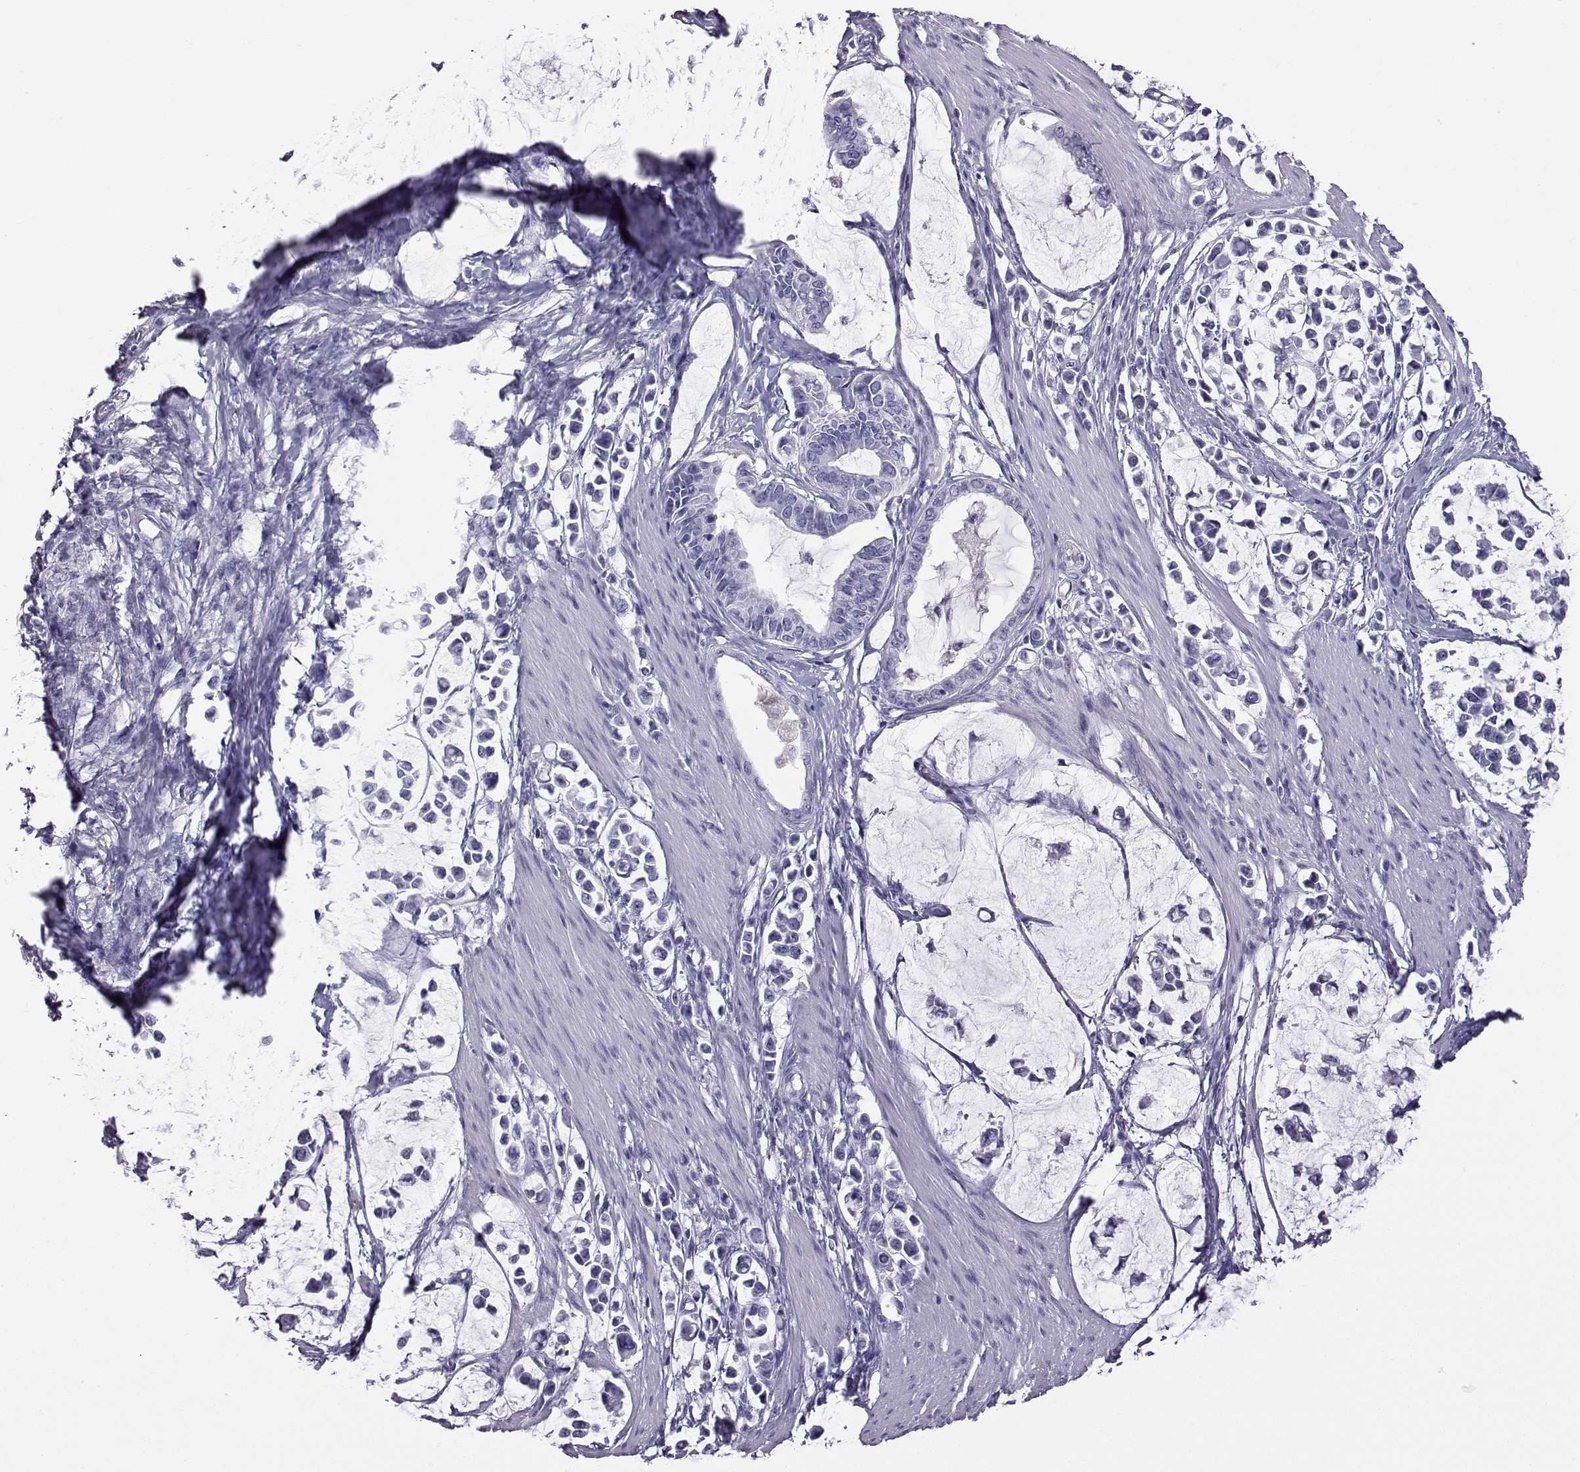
{"staining": {"intensity": "negative", "quantity": "none", "location": "none"}, "tissue": "stomach cancer", "cell_type": "Tumor cells", "image_type": "cancer", "snomed": [{"axis": "morphology", "description": "Adenocarcinoma, NOS"}, {"axis": "topography", "description": "Stomach"}], "caption": "High magnification brightfield microscopy of stomach cancer (adenocarcinoma) stained with DAB (brown) and counterstained with hematoxylin (blue): tumor cells show no significant positivity.", "gene": "AKR1B1", "patient": {"sex": "male", "age": 82}}